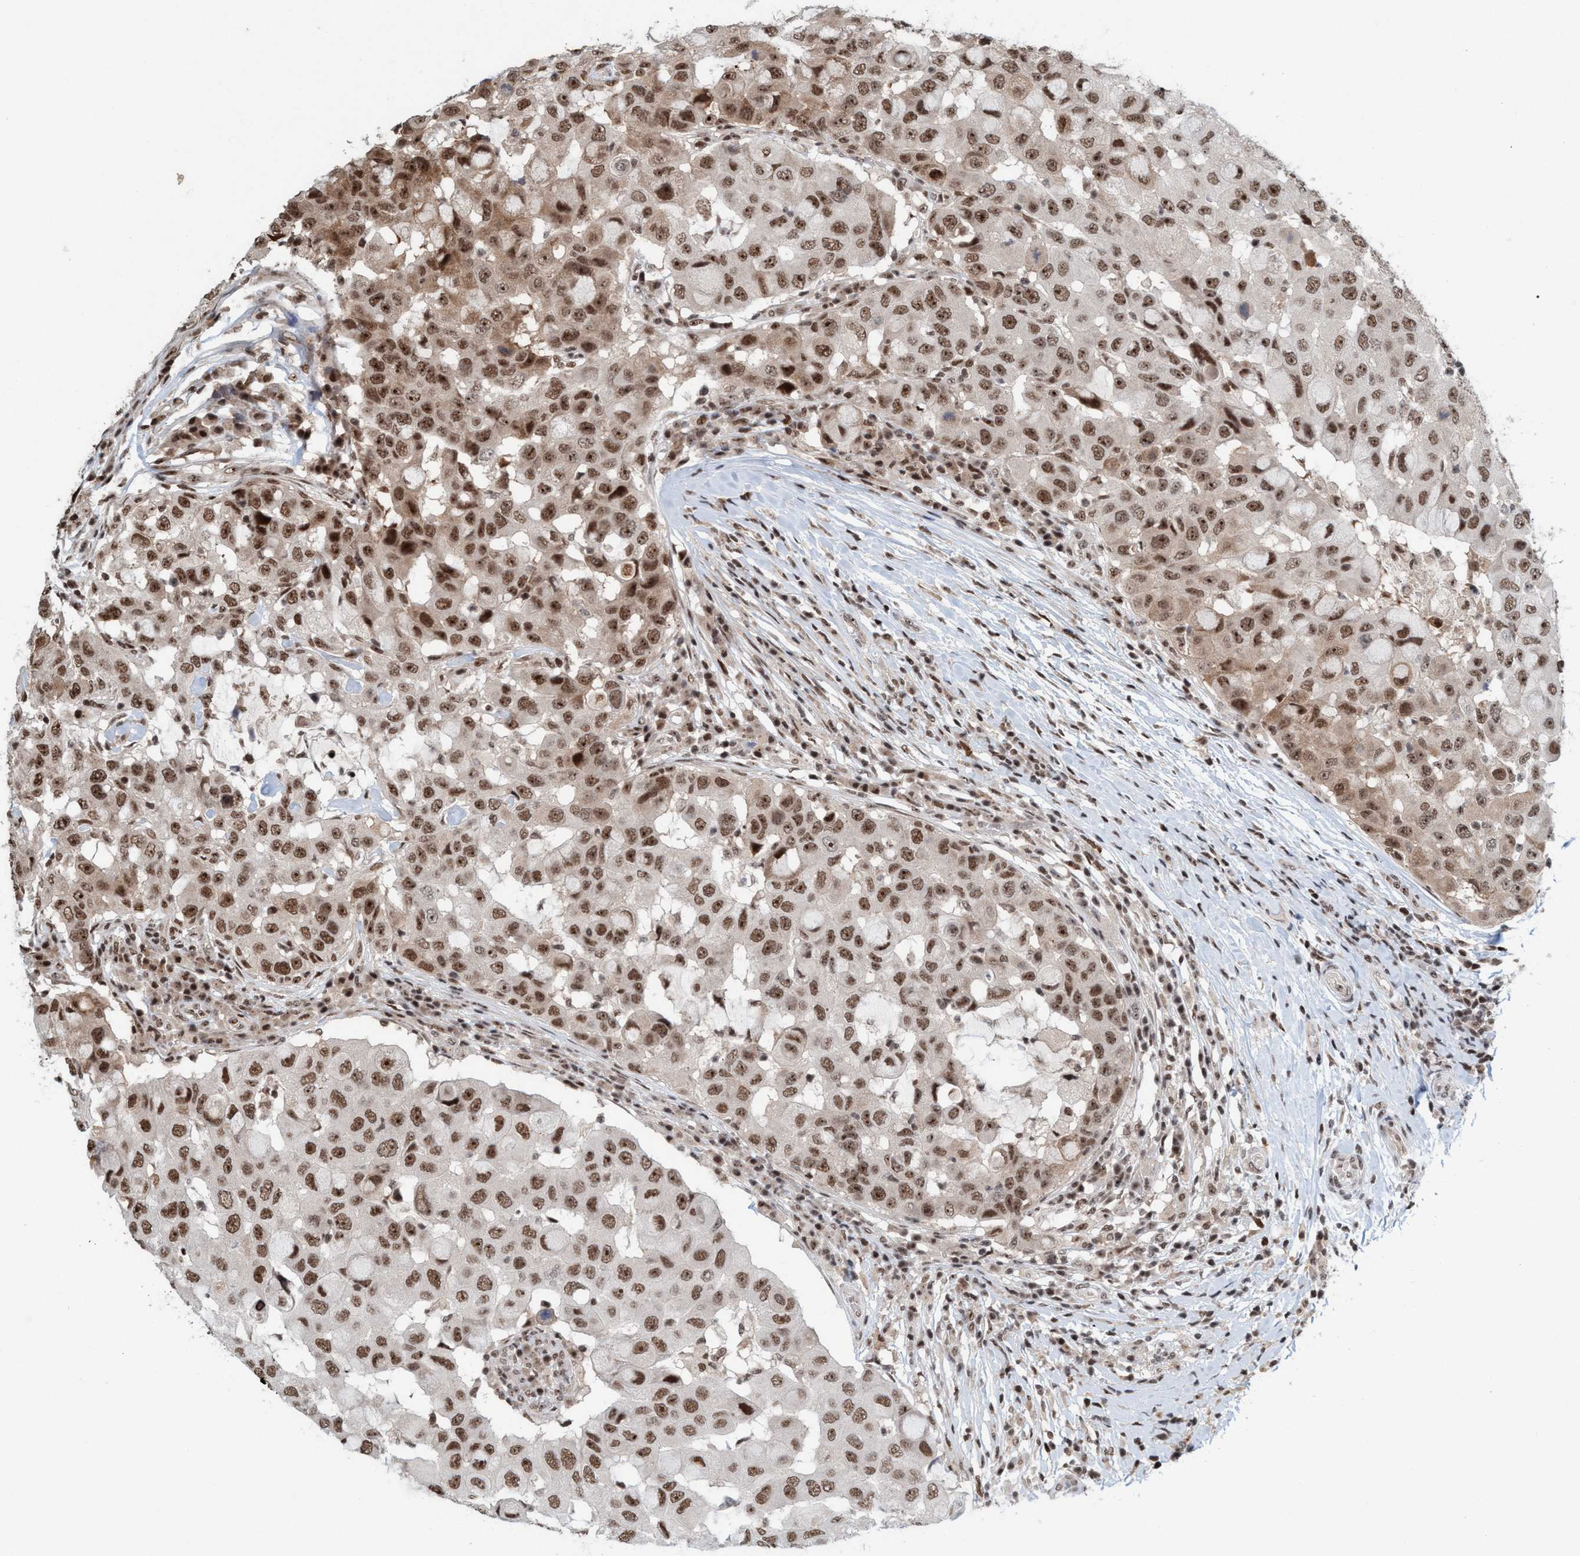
{"staining": {"intensity": "strong", "quantity": ">75%", "location": "nuclear"}, "tissue": "breast cancer", "cell_type": "Tumor cells", "image_type": "cancer", "snomed": [{"axis": "morphology", "description": "Duct carcinoma"}, {"axis": "topography", "description": "Breast"}], "caption": "Immunohistochemistry (IHC) photomicrograph of human invasive ductal carcinoma (breast) stained for a protein (brown), which exhibits high levels of strong nuclear positivity in approximately >75% of tumor cells.", "gene": "SMCR8", "patient": {"sex": "female", "age": 27}}